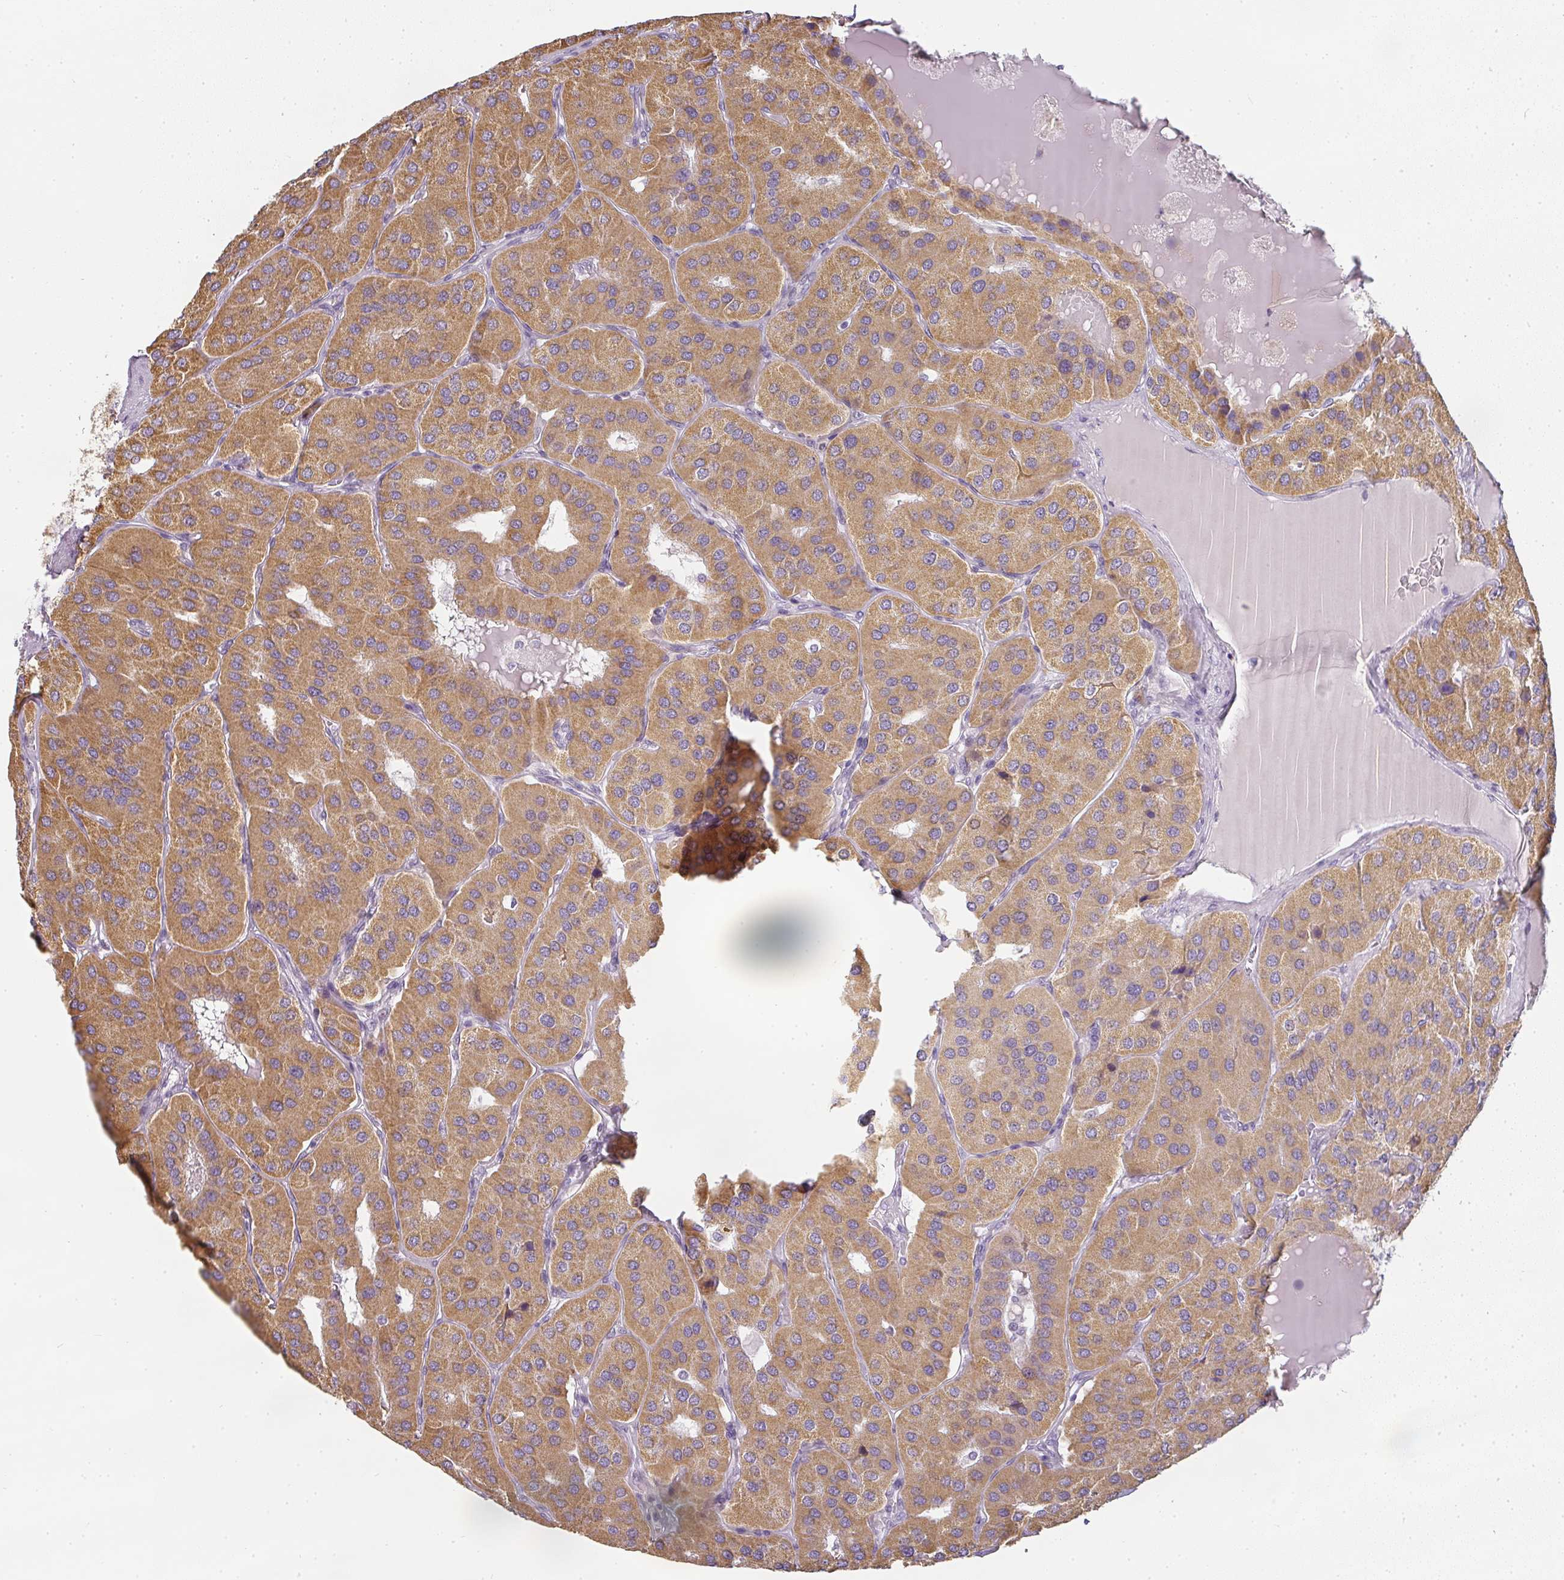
{"staining": {"intensity": "moderate", "quantity": ">75%", "location": "cytoplasmic/membranous"}, "tissue": "parathyroid gland", "cell_type": "Glandular cells", "image_type": "normal", "snomed": [{"axis": "morphology", "description": "Normal tissue, NOS"}, {"axis": "morphology", "description": "Adenoma, NOS"}, {"axis": "topography", "description": "Parathyroid gland"}], "caption": "IHC image of benign parathyroid gland: parathyroid gland stained using immunohistochemistry (IHC) shows medium levels of moderate protein expression localized specifically in the cytoplasmic/membranous of glandular cells, appearing as a cytoplasmic/membranous brown color.", "gene": "CAMP", "patient": {"sex": "female", "age": 86}}